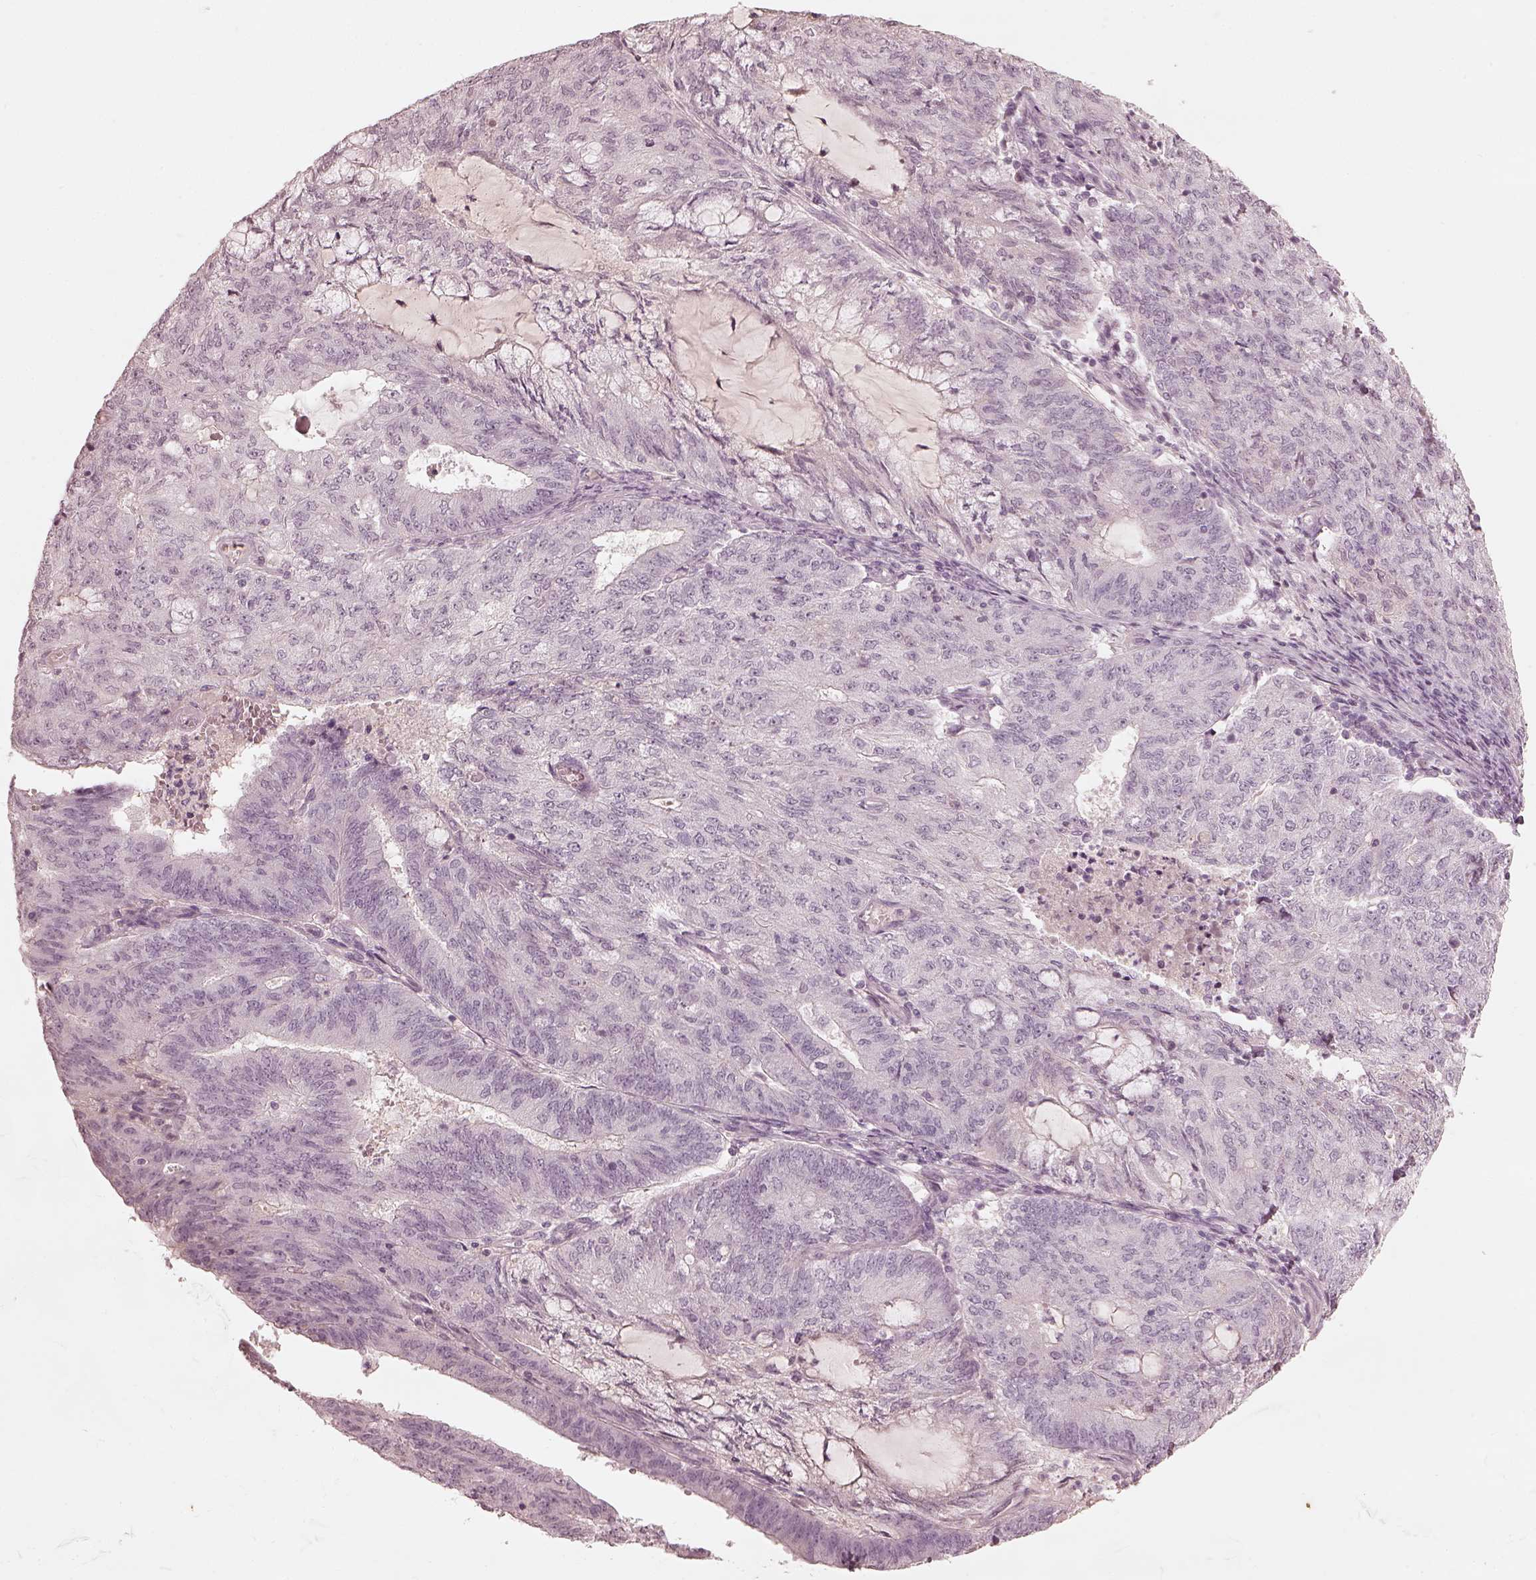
{"staining": {"intensity": "negative", "quantity": "none", "location": "none"}, "tissue": "endometrial cancer", "cell_type": "Tumor cells", "image_type": "cancer", "snomed": [{"axis": "morphology", "description": "Adenocarcinoma, NOS"}, {"axis": "topography", "description": "Endometrium"}], "caption": "Endometrial adenocarcinoma stained for a protein using immunohistochemistry displays no expression tumor cells.", "gene": "ADRB3", "patient": {"sex": "female", "age": 82}}